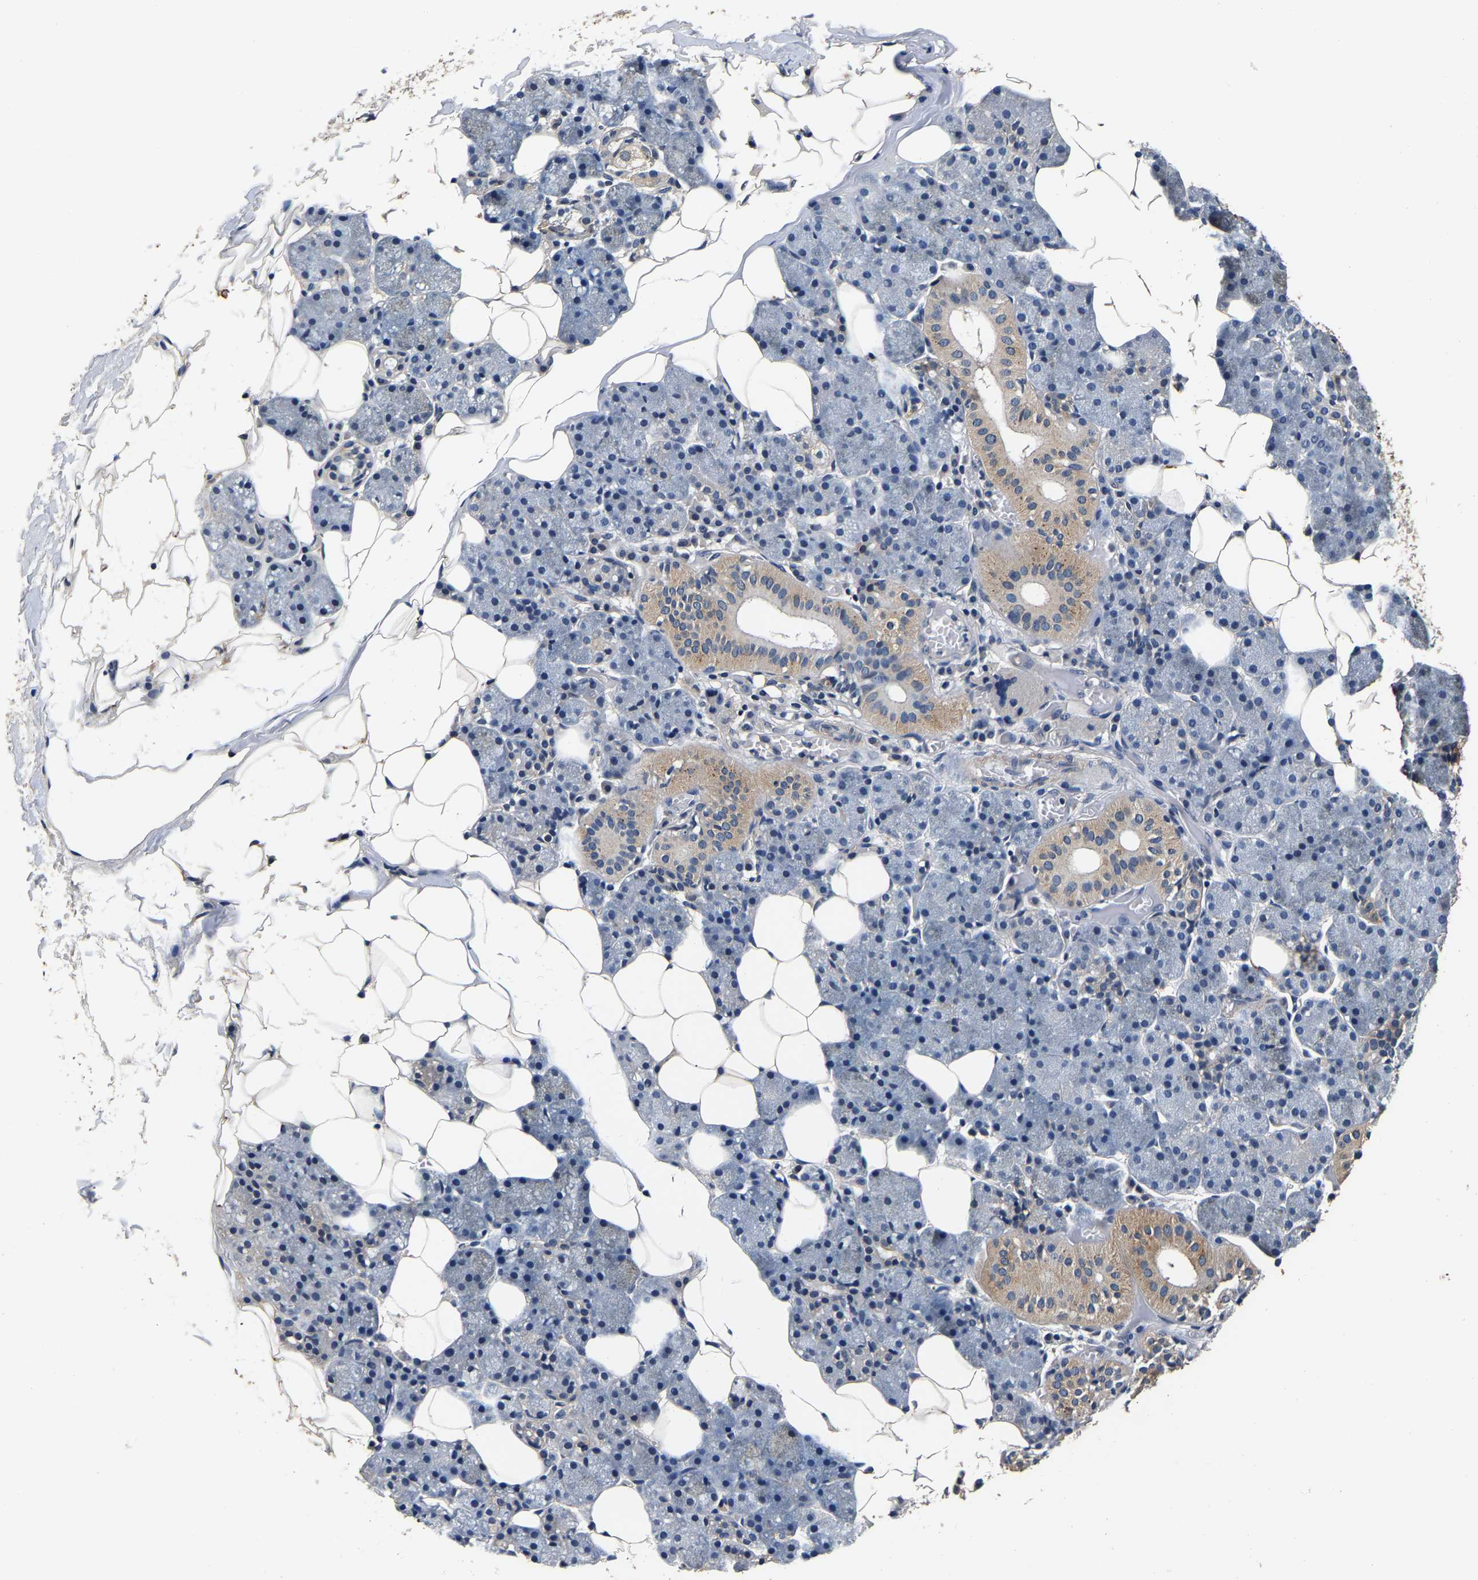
{"staining": {"intensity": "moderate", "quantity": "<25%", "location": "cytoplasmic/membranous"}, "tissue": "salivary gland", "cell_type": "Glandular cells", "image_type": "normal", "snomed": [{"axis": "morphology", "description": "Normal tissue, NOS"}, {"axis": "topography", "description": "Salivary gland"}], "caption": "Immunohistochemistry of unremarkable human salivary gland exhibits low levels of moderate cytoplasmic/membranous expression in about <25% of glandular cells.", "gene": "RUVBL1", "patient": {"sex": "female", "age": 33}}